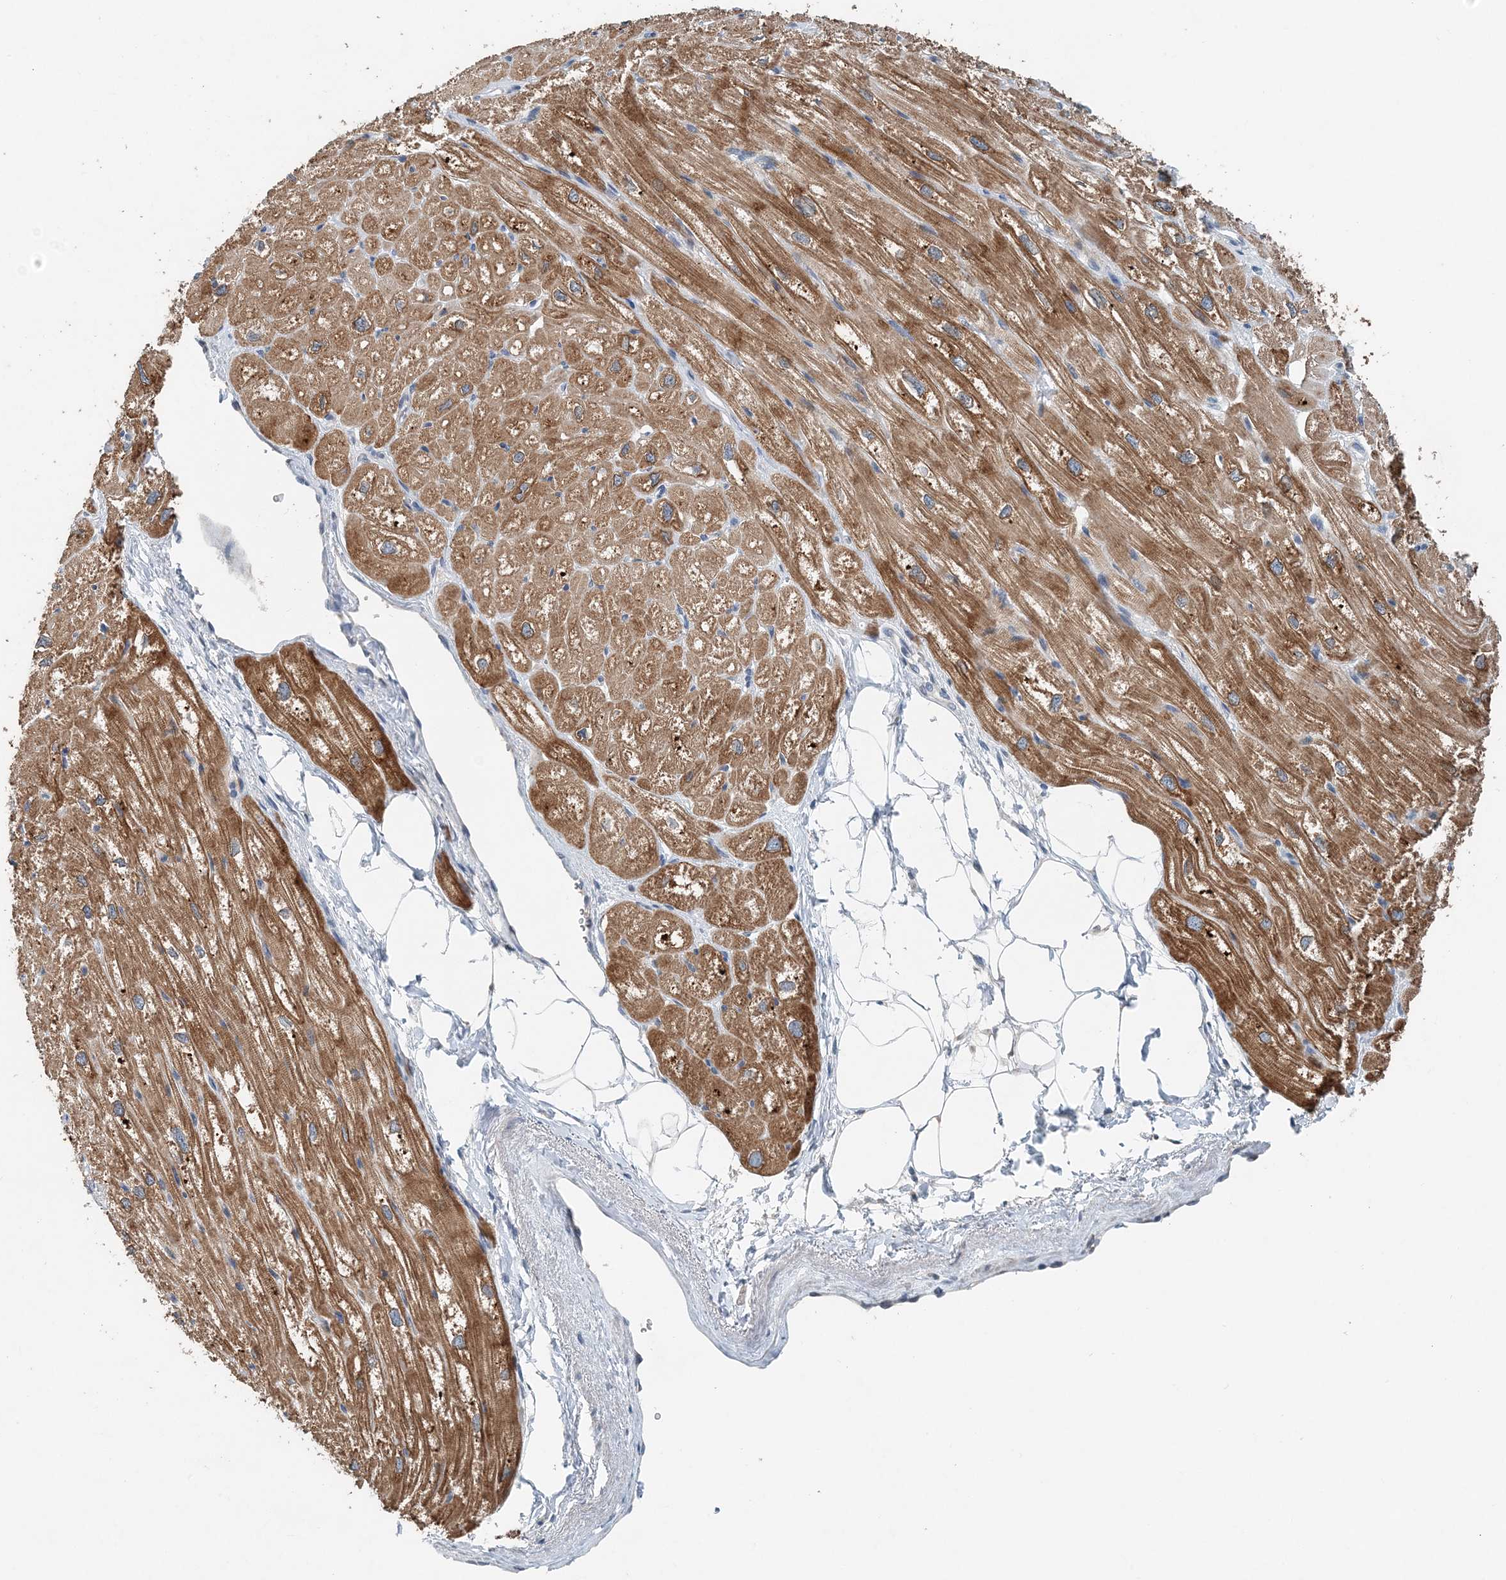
{"staining": {"intensity": "moderate", "quantity": ">75%", "location": "cytoplasmic/membranous"}, "tissue": "heart muscle", "cell_type": "Cardiomyocytes", "image_type": "normal", "snomed": [{"axis": "morphology", "description": "Normal tissue, NOS"}, {"axis": "topography", "description": "Heart"}], "caption": "DAB immunohistochemical staining of unremarkable heart muscle demonstrates moderate cytoplasmic/membranous protein positivity in approximately >75% of cardiomyocytes.", "gene": "EEF1A2", "patient": {"sex": "male", "age": 50}}